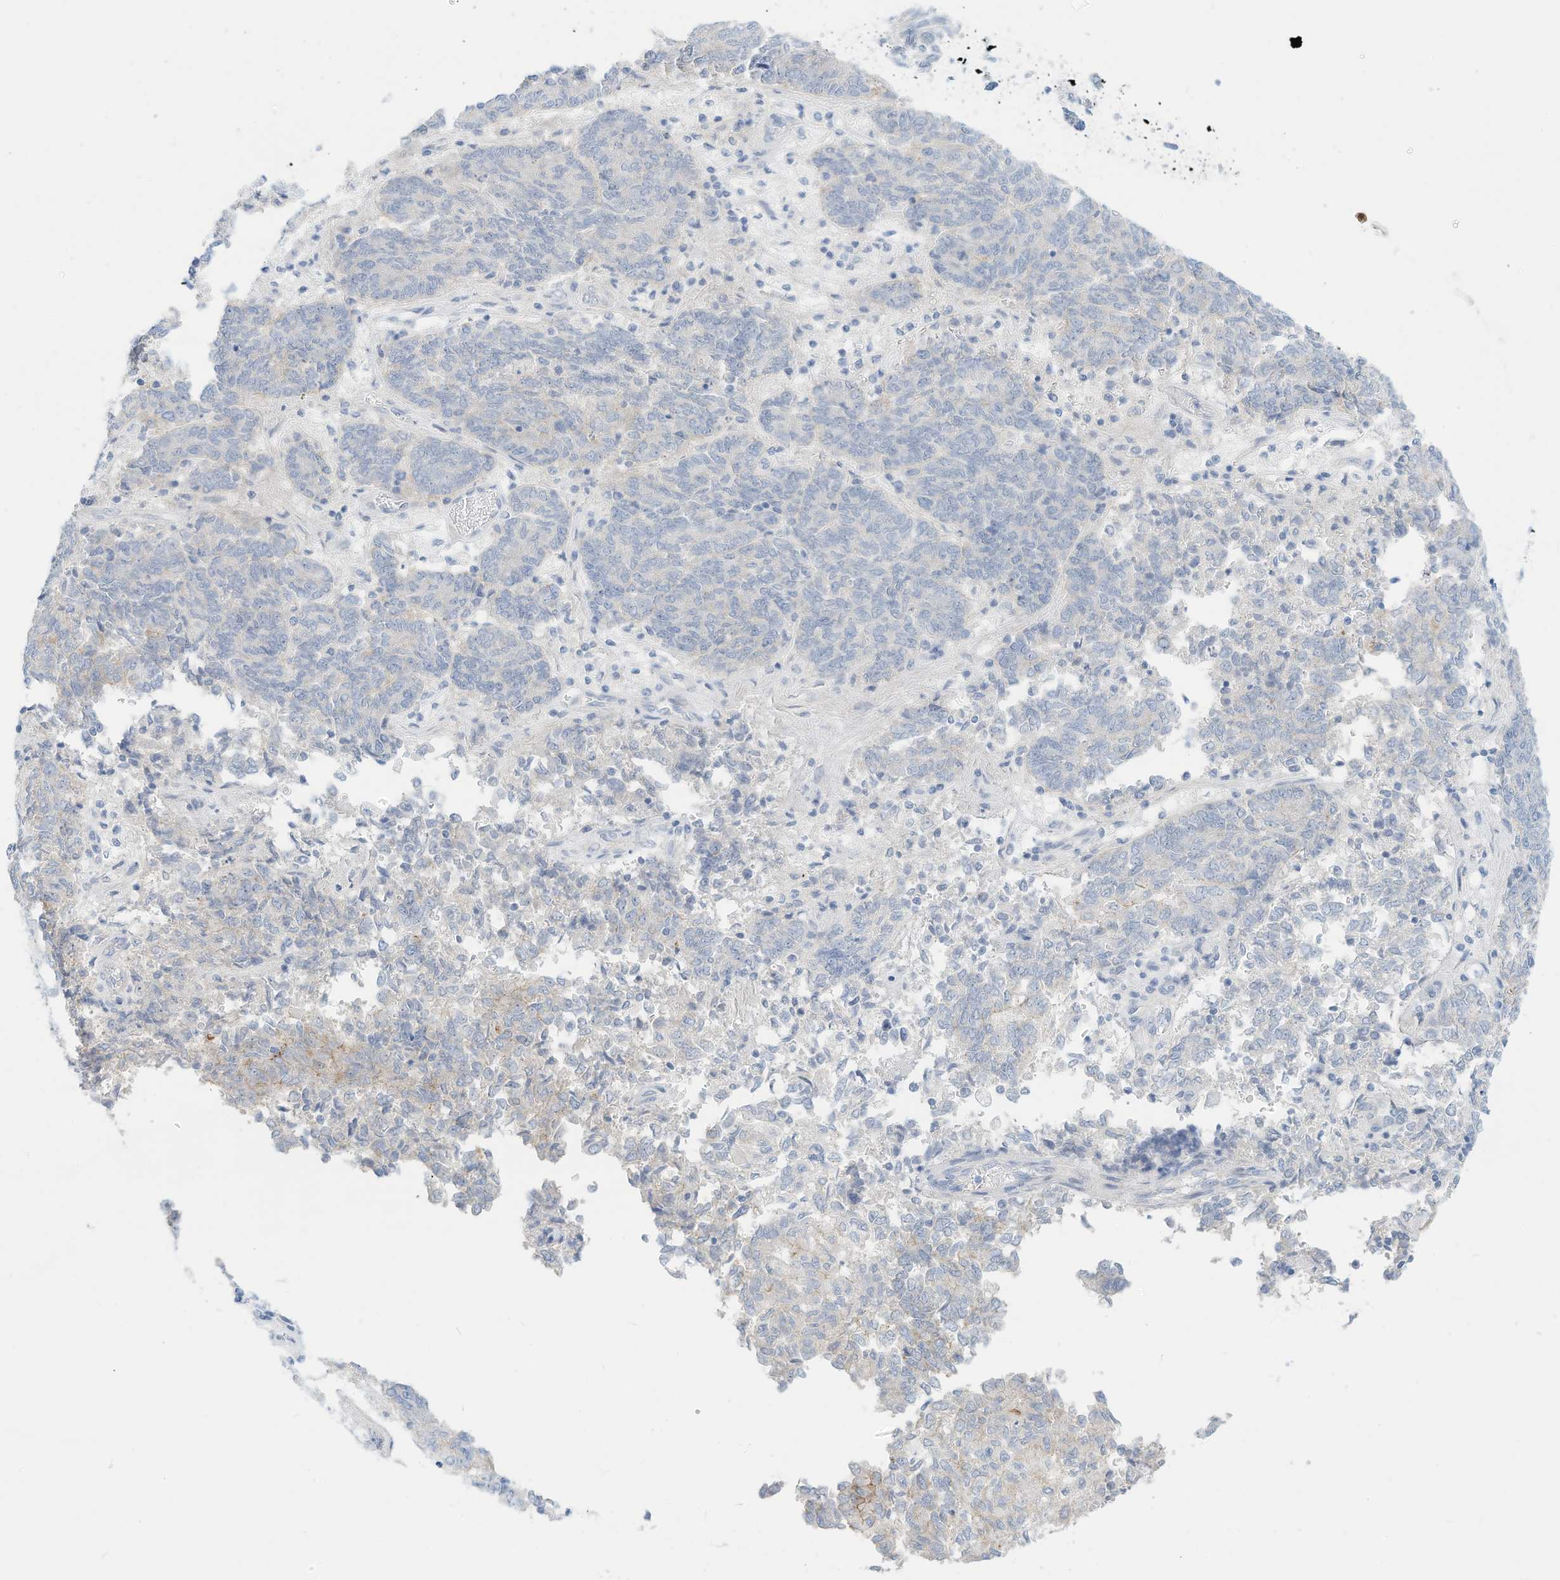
{"staining": {"intensity": "negative", "quantity": "none", "location": "none"}, "tissue": "endometrial cancer", "cell_type": "Tumor cells", "image_type": "cancer", "snomed": [{"axis": "morphology", "description": "Adenocarcinoma, NOS"}, {"axis": "topography", "description": "Endometrium"}], "caption": "An immunohistochemistry (IHC) micrograph of endometrial cancer is shown. There is no staining in tumor cells of endometrial cancer. Brightfield microscopy of immunohistochemistry (IHC) stained with DAB (brown) and hematoxylin (blue), captured at high magnification.", "gene": "SPOCD1", "patient": {"sex": "female", "age": 80}}